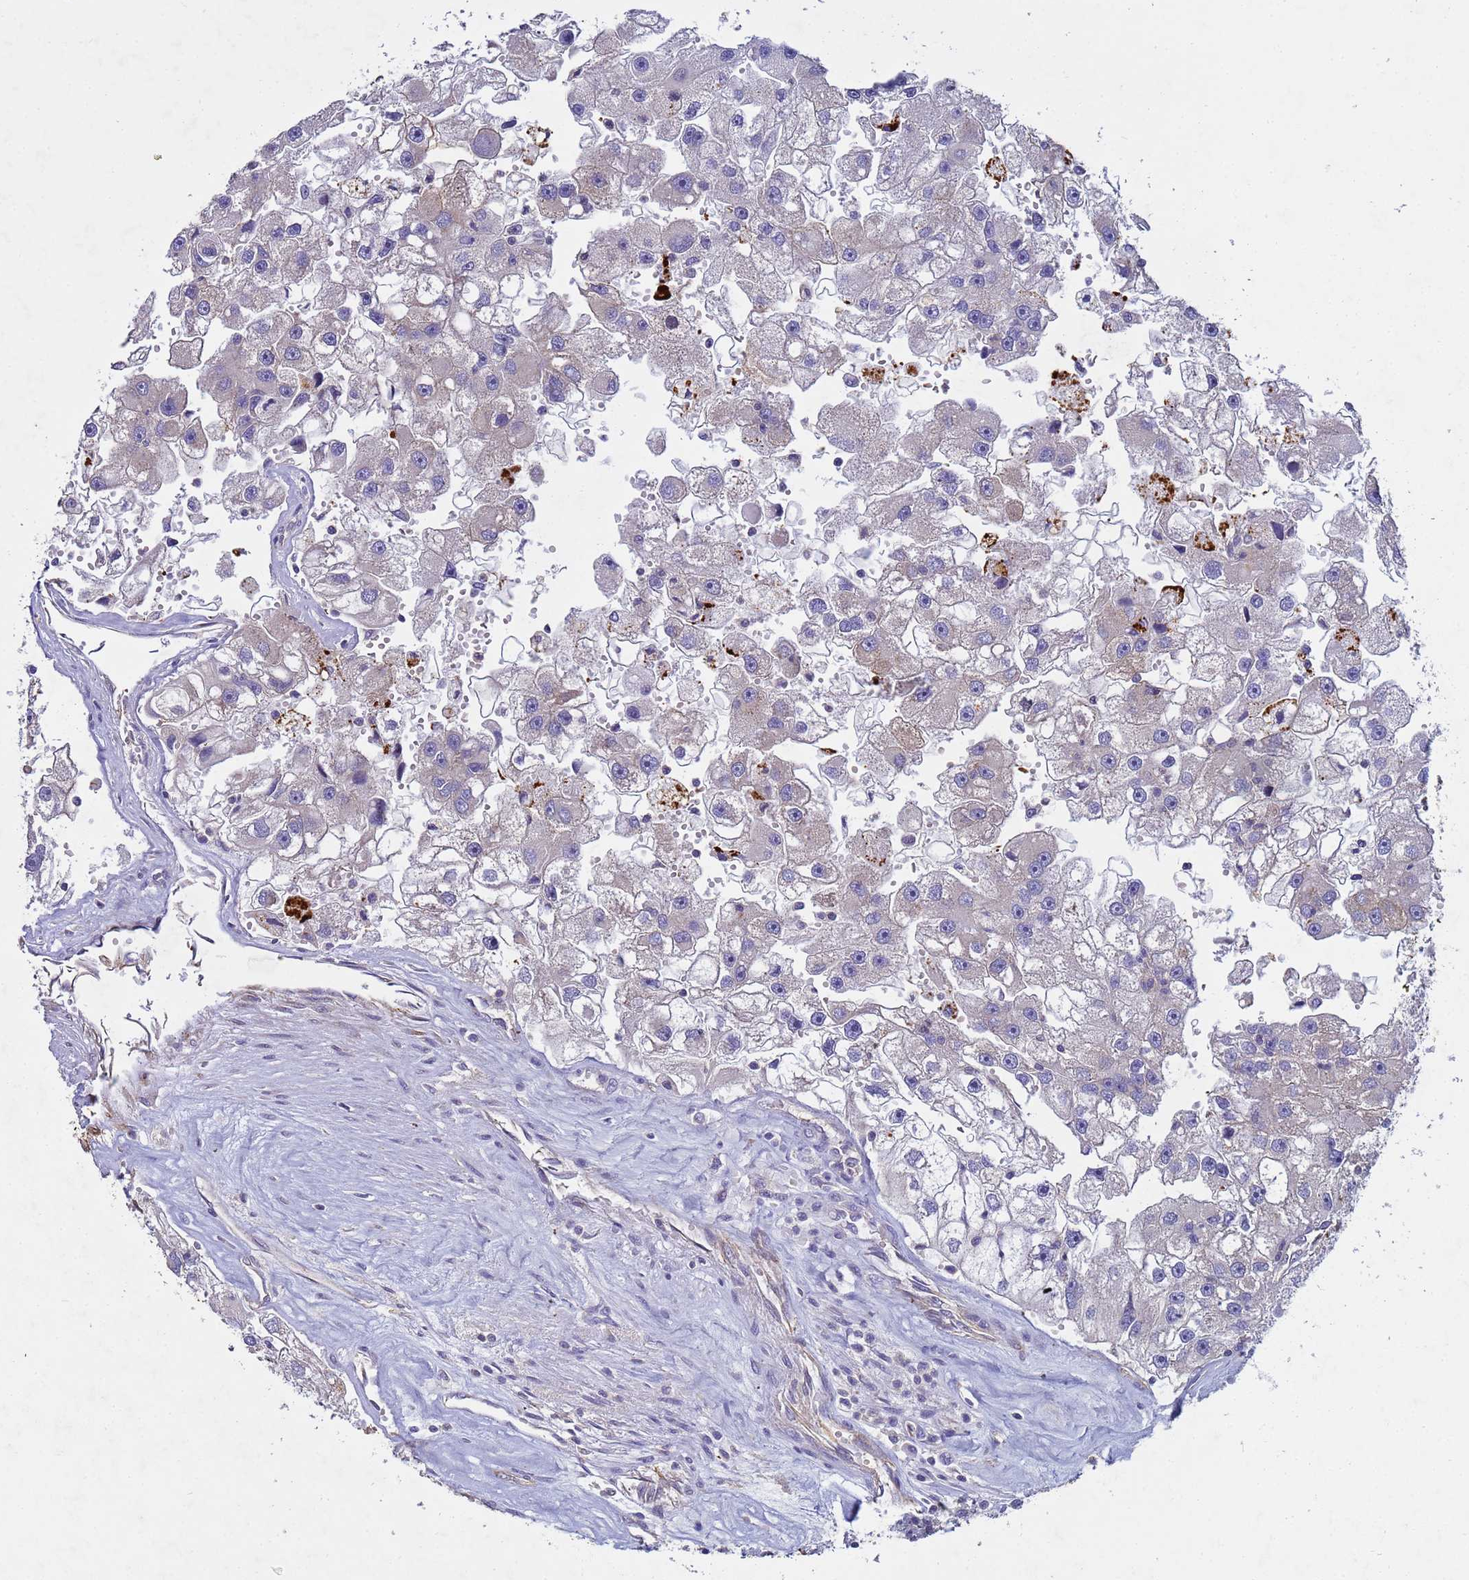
{"staining": {"intensity": "moderate", "quantity": "<25%", "location": "cytoplasmic/membranous"}, "tissue": "renal cancer", "cell_type": "Tumor cells", "image_type": "cancer", "snomed": [{"axis": "morphology", "description": "Adenocarcinoma, NOS"}, {"axis": "topography", "description": "Kidney"}], "caption": "Protein analysis of renal adenocarcinoma tissue shows moderate cytoplasmic/membranous staining in about <25% of tumor cells.", "gene": "CDC34", "patient": {"sex": "male", "age": 63}}